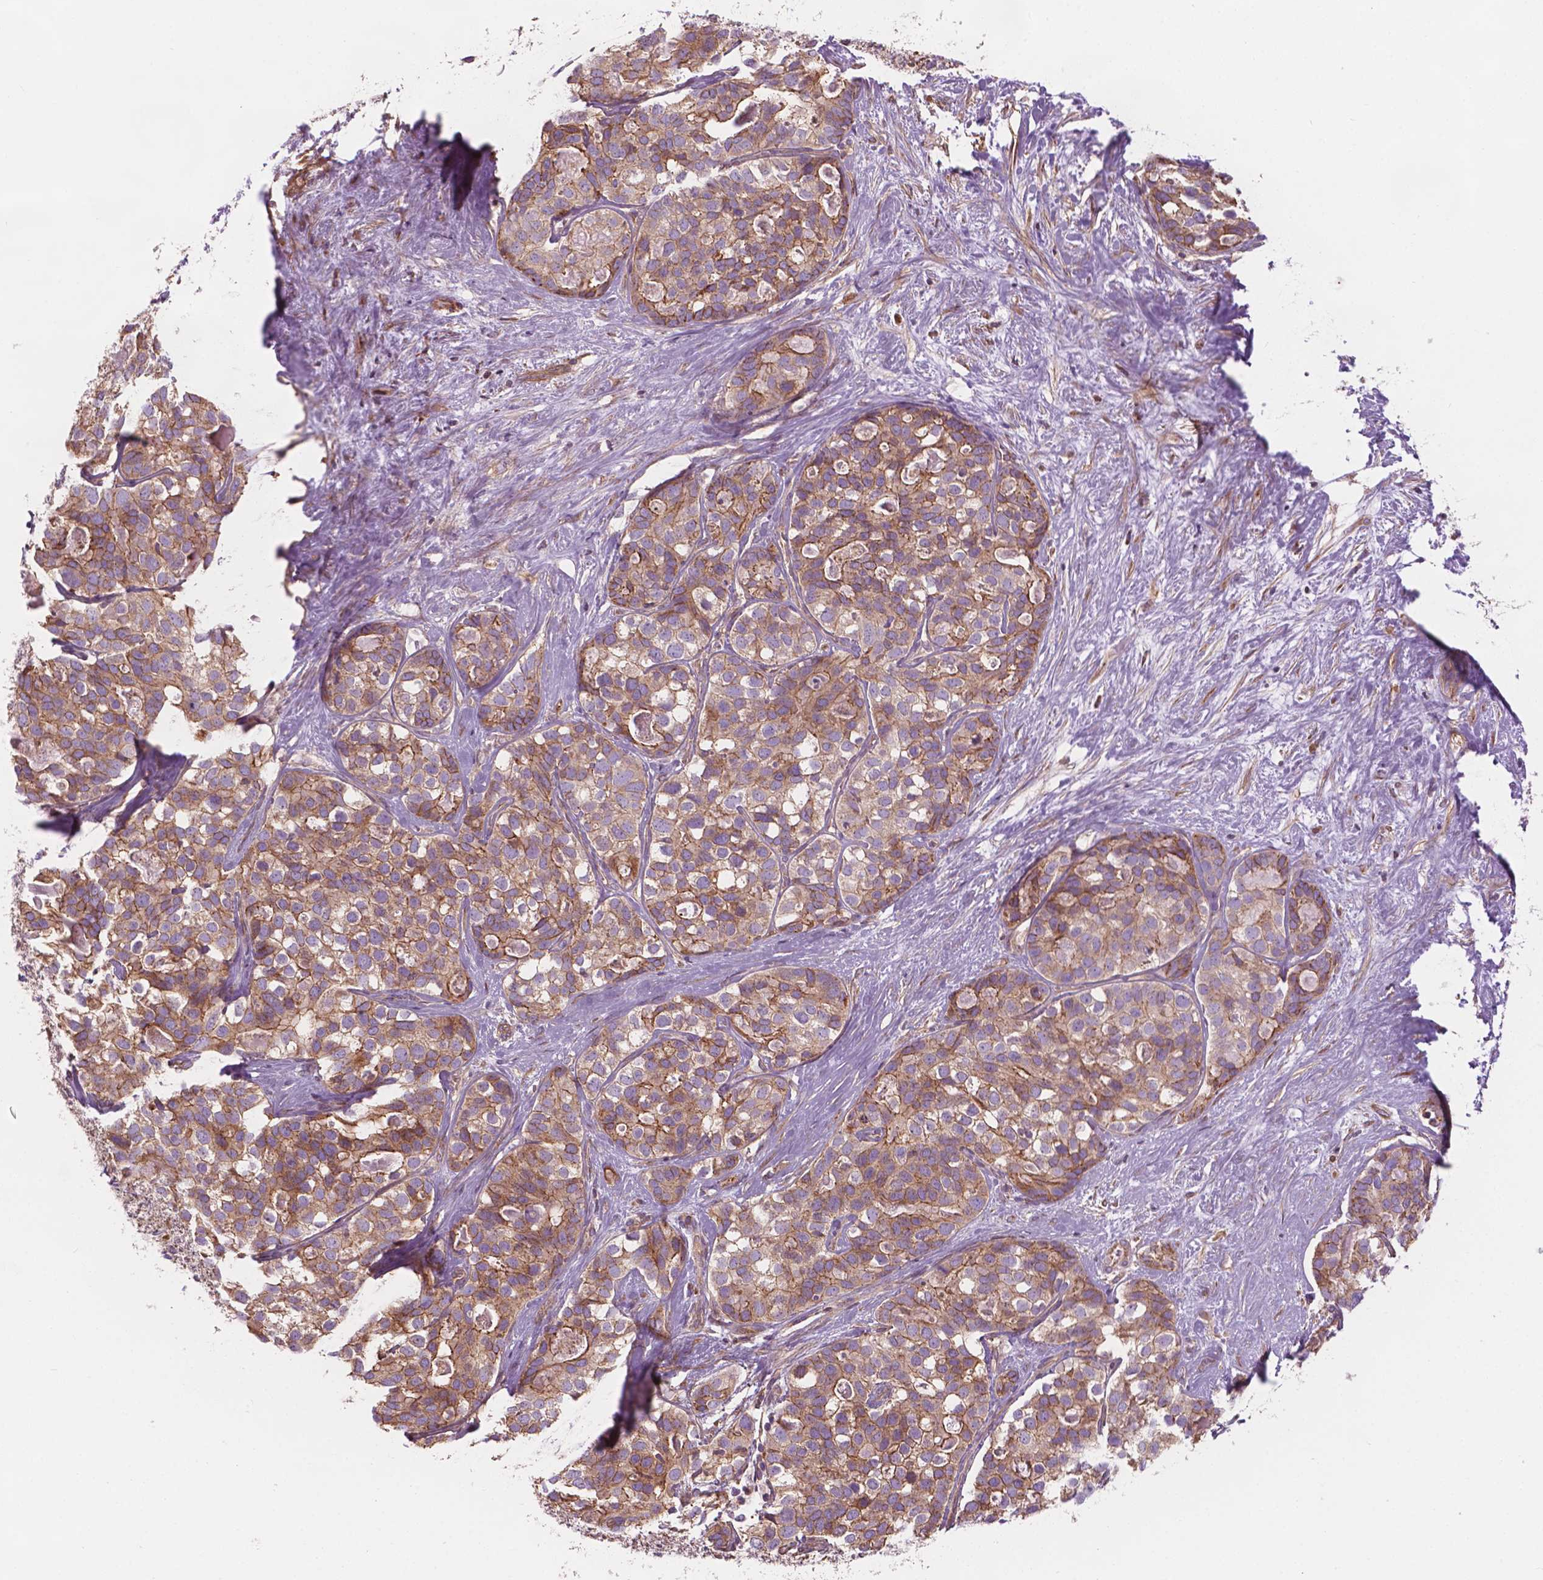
{"staining": {"intensity": "moderate", "quantity": "25%-75%", "location": "cytoplasmic/membranous"}, "tissue": "liver cancer", "cell_type": "Tumor cells", "image_type": "cancer", "snomed": [{"axis": "morphology", "description": "Cholangiocarcinoma"}, {"axis": "topography", "description": "Liver"}], "caption": "DAB (3,3'-diaminobenzidine) immunohistochemical staining of human liver cancer demonstrates moderate cytoplasmic/membranous protein positivity in approximately 25%-75% of tumor cells. (IHC, brightfield microscopy, high magnification).", "gene": "SURF4", "patient": {"sex": "male", "age": 56}}